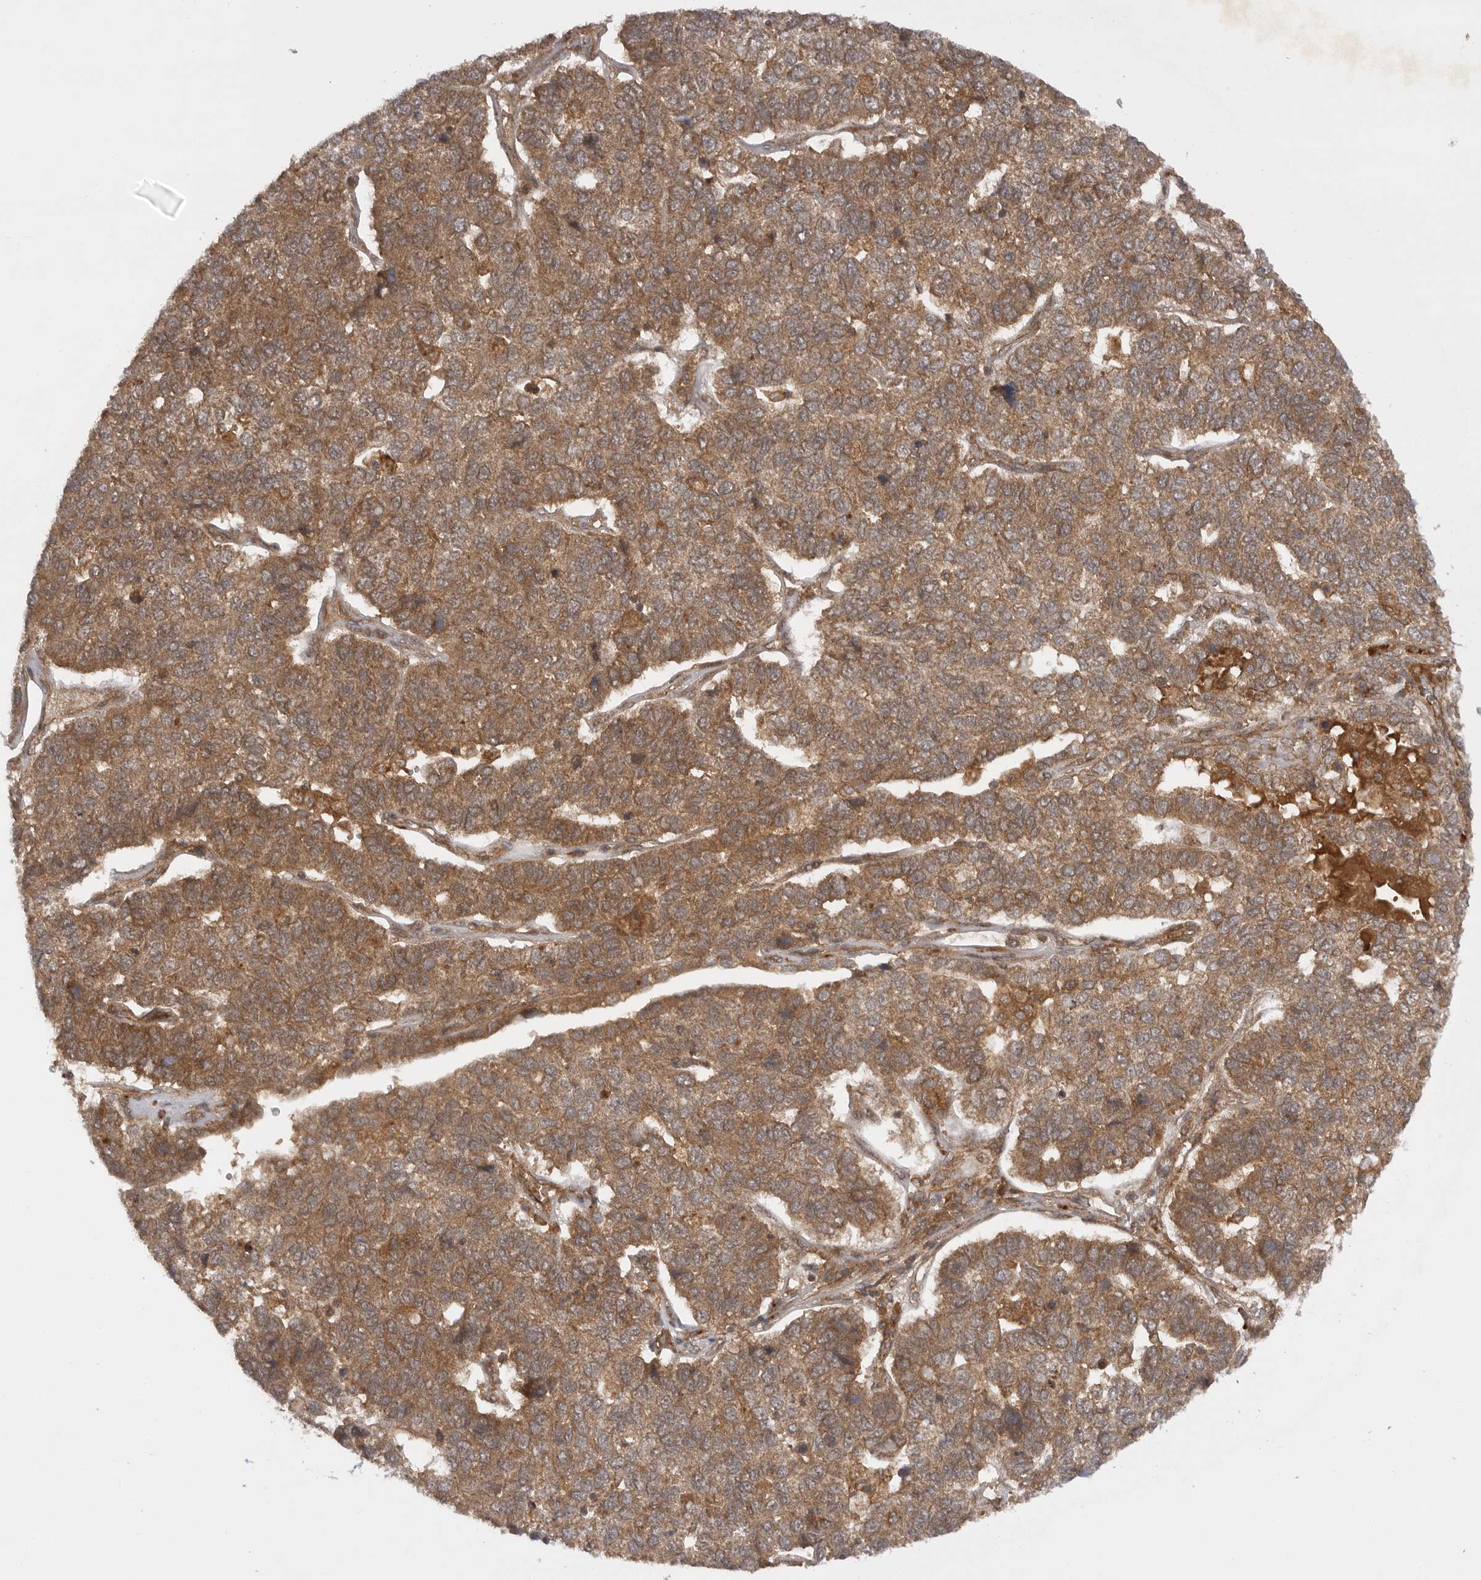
{"staining": {"intensity": "moderate", "quantity": ">75%", "location": "cytoplasmic/membranous"}, "tissue": "pancreatic cancer", "cell_type": "Tumor cells", "image_type": "cancer", "snomed": [{"axis": "morphology", "description": "Adenocarcinoma, NOS"}, {"axis": "topography", "description": "Pancreas"}], "caption": "High-power microscopy captured an immunohistochemistry histopathology image of adenocarcinoma (pancreatic), revealing moderate cytoplasmic/membranous positivity in about >75% of tumor cells.", "gene": "PRDX4", "patient": {"sex": "female", "age": 61}}